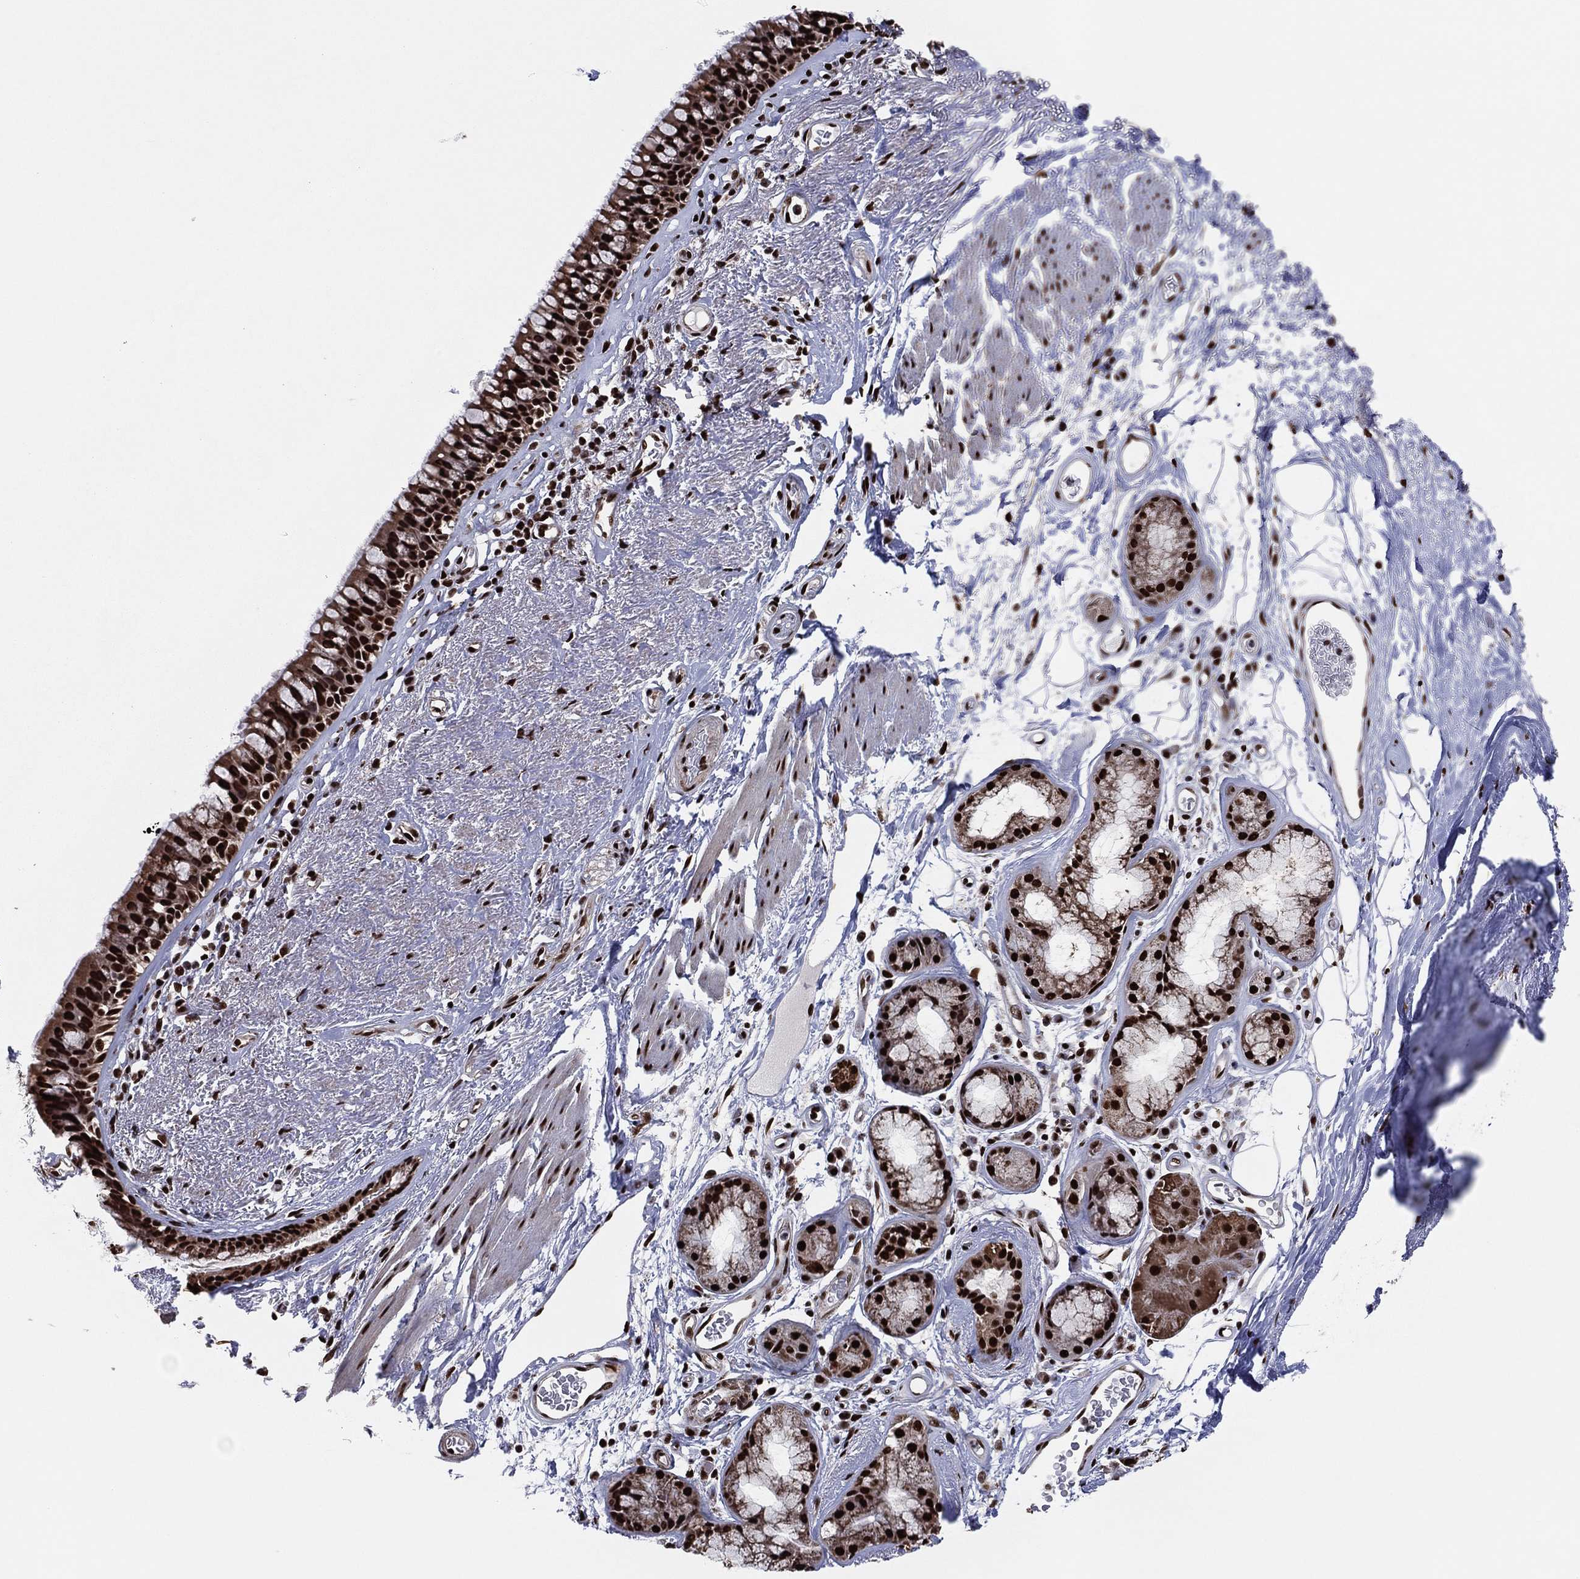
{"staining": {"intensity": "strong", "quantity": ">75%", "location": "nuclear"}, "tissue": "bronchus", "cell_type": "Respiratory epithelial cells", "image_type": "normal", "snomed": [{"axis": "morphology", "description": "Normal tissue, NOS"}, {"axis": "topography", "description": "Bronchus"}], "caption": "Bronchus was stained to show a protein in brown. There is high levels of strong nuclear expression in about >75% of respiratory epithelial cells.", "gene": "TP53BP1", "patient": {"sex": "male", "age": 82}}